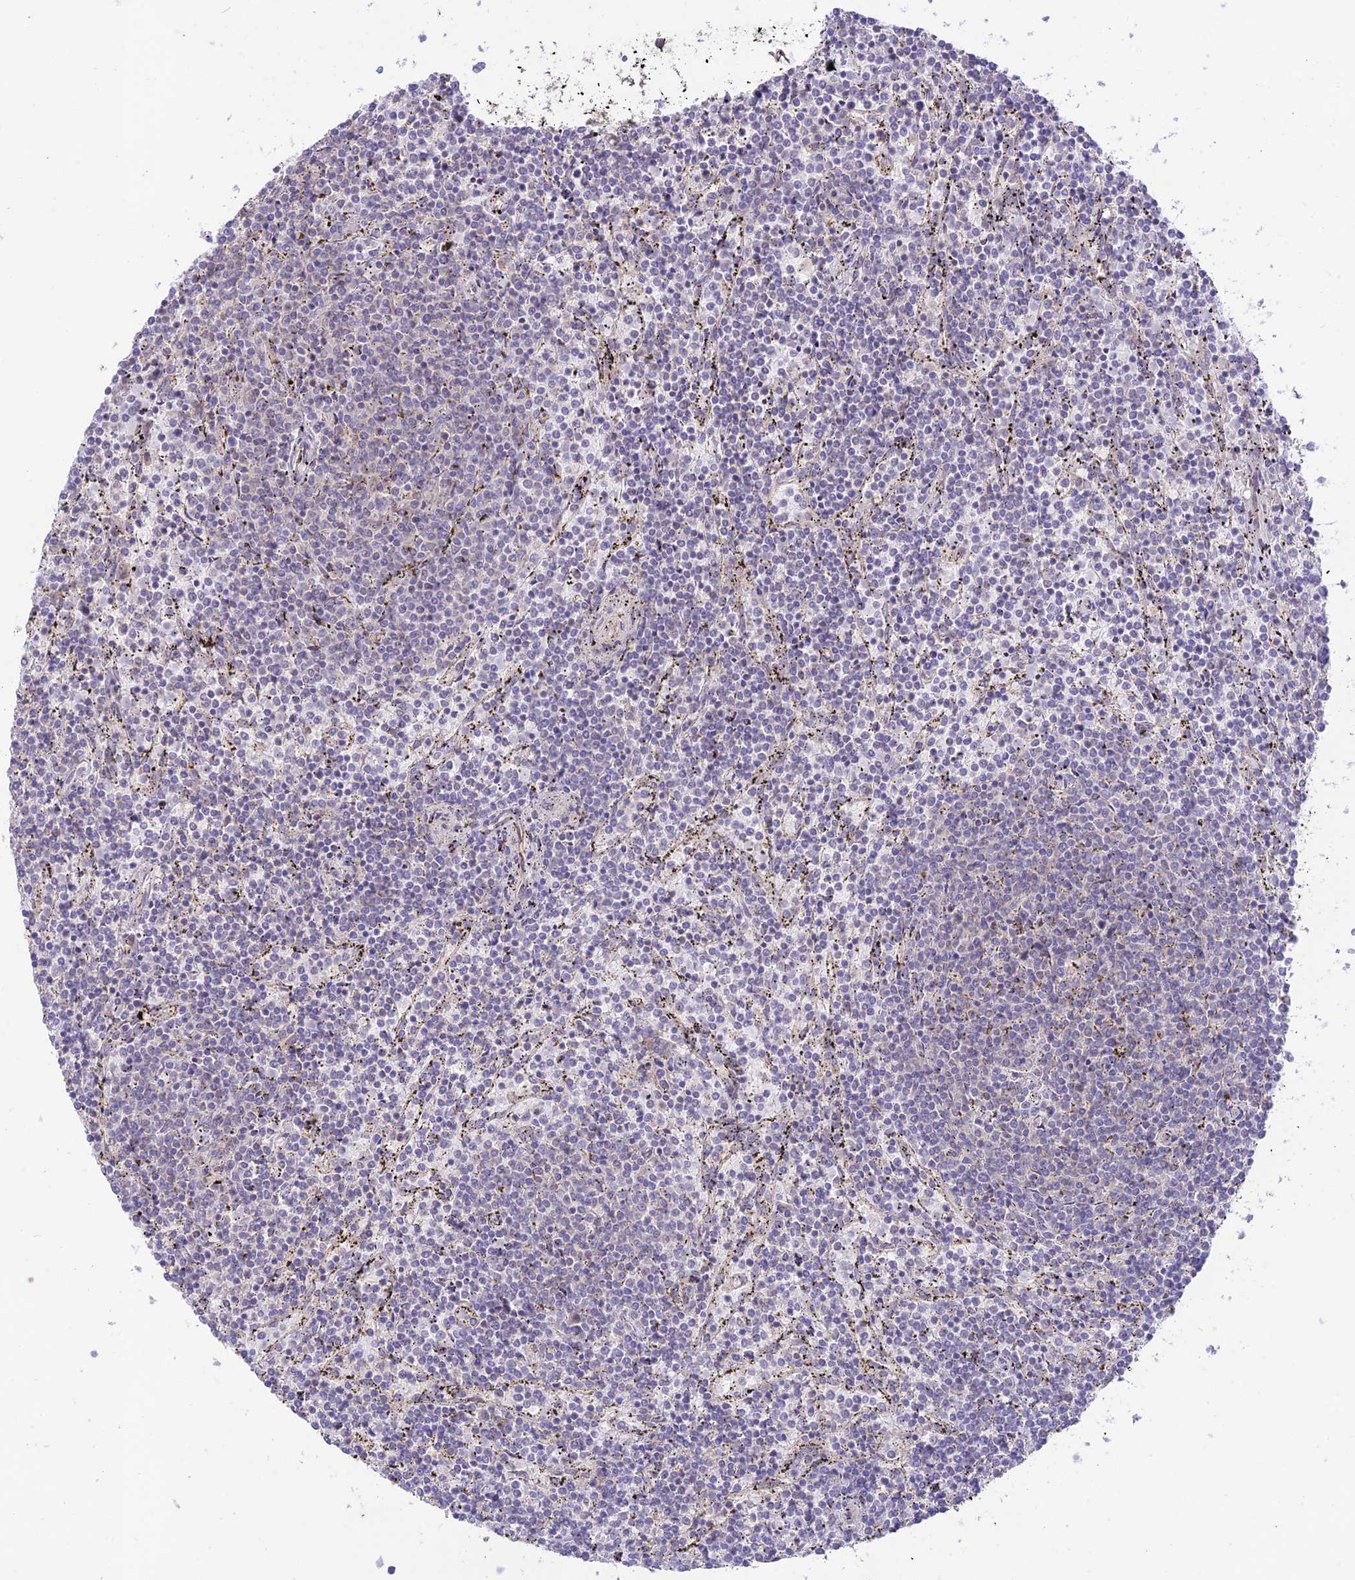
{"staining": {"intensity": "negative", "quantity": "none", "location": "none"}, "tissue": "lymphoma", "cell_type": "Tumor cells", "image_type": "cancer", "snomed": [{"axis": "morphology", "description": "Malignant lymphoma, non-Hodgkin's type, Low grade"}, {"axis": "topography", "description": "Spleen"}], "caption": "IHC micrograph of neoplastic tissue: low-grade malignant lymphoma, non-Hodgkin's type stained with DAB (3,3'-diaminobenzidine) shows no significant protein expression in tumor cells.", "gene": "TMEM259", "patient": {"sex": "female", "age": 50}}